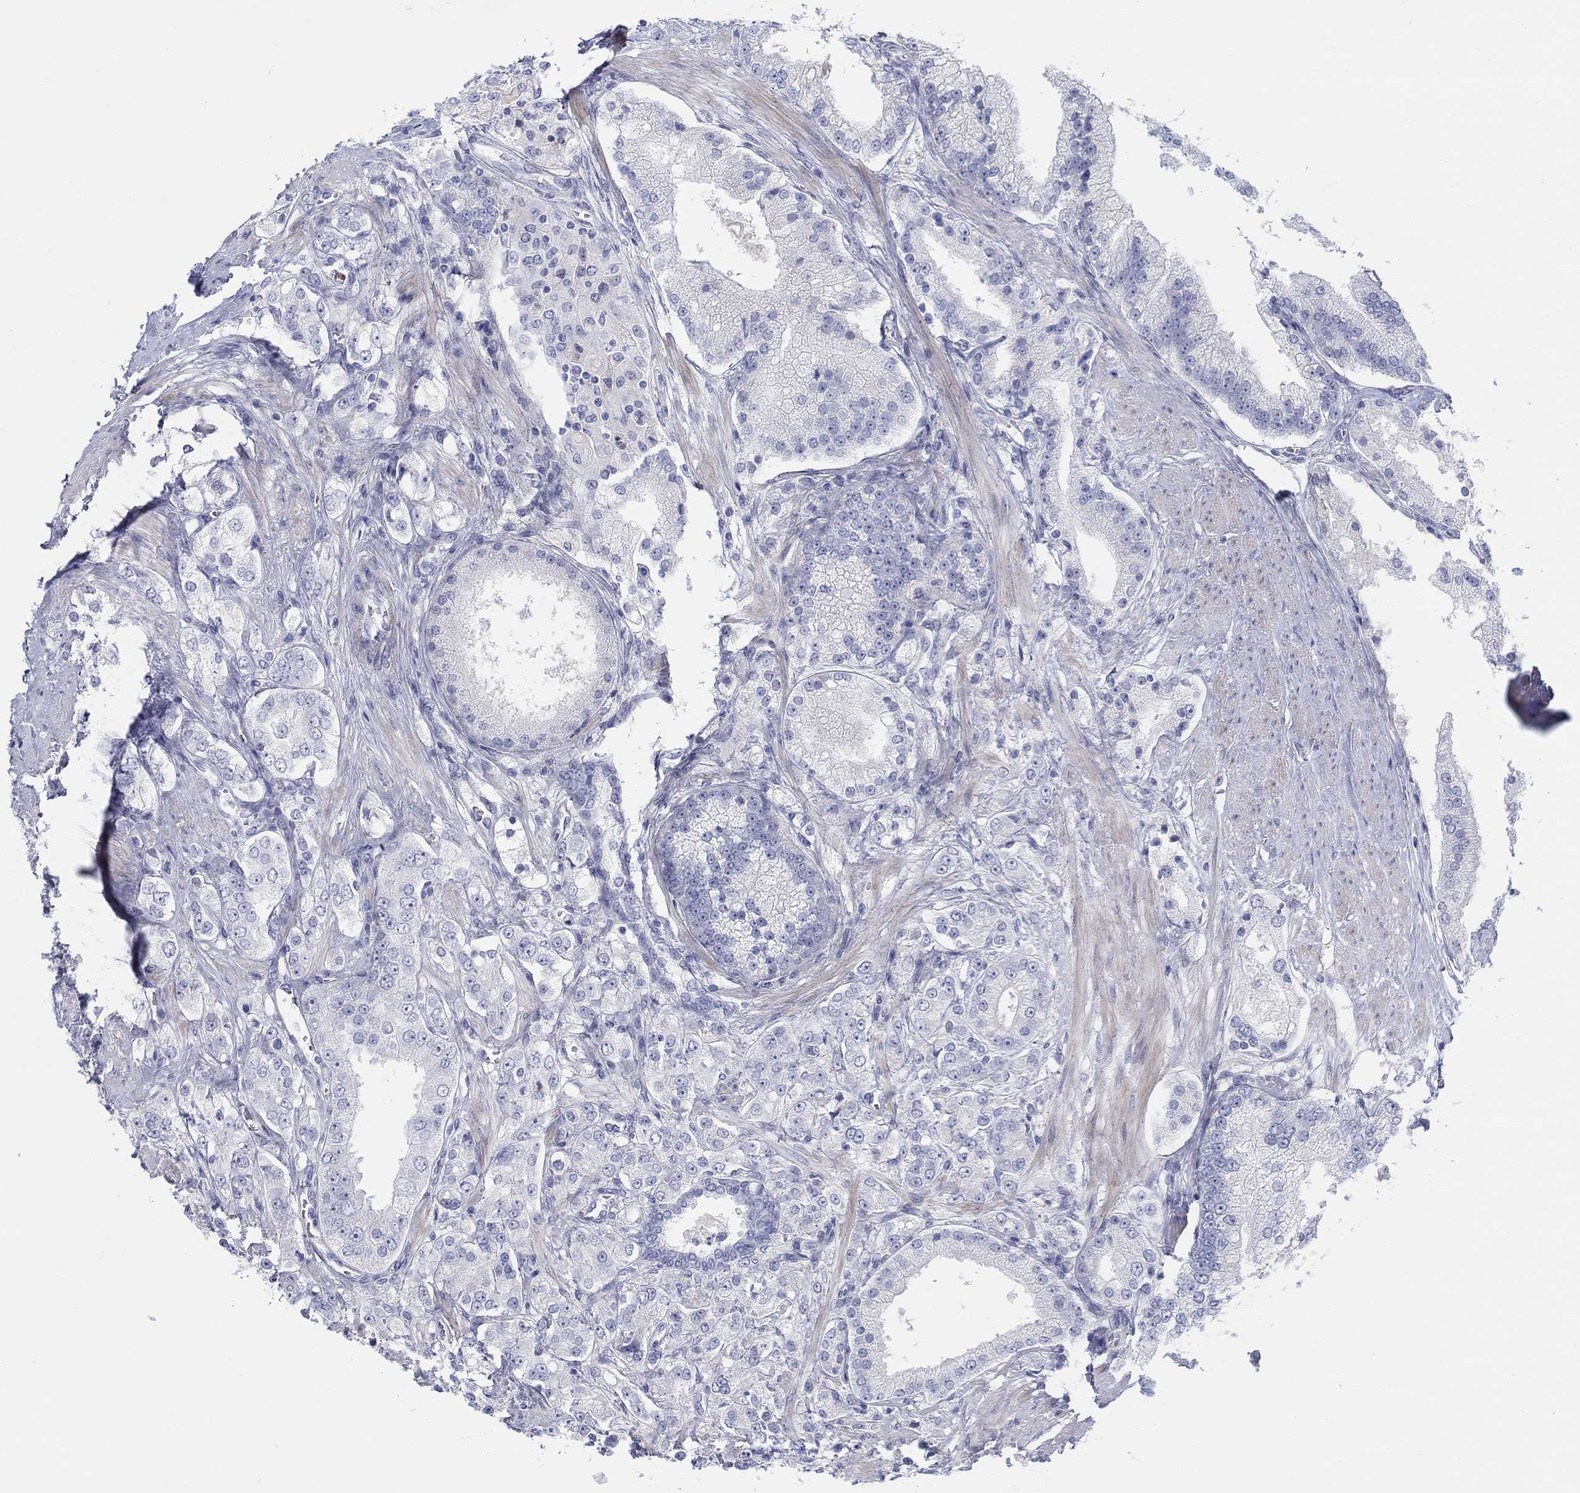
{"staining": {"intensity": "negative", "quantity": "none", "location": "none"}, "tissue": "prostate cancer", "cell_type": "Tumor cells", "image_type": "cancer", "snomed": [{"axis": "morphology", "description": "Adenocarcinoma, NOS"}, {"axis": "topography", "description": "Prostate and seminal vesicle, NOS"}, {"axis": "topography", "description": "Prostate"}], "caption": "This photomicrograph is of adenocarcinoma (prostate) stained with immunohistochemistry to label a protein in brown with the nuclei are counter-stained blue. There is no expression in tumor cells. (DAB (3,3'-diaminobenzidine) immunohistochemistry, high magnification).", "gene": "HEATR4", "patient": {"sex": "male", "age": 67}}